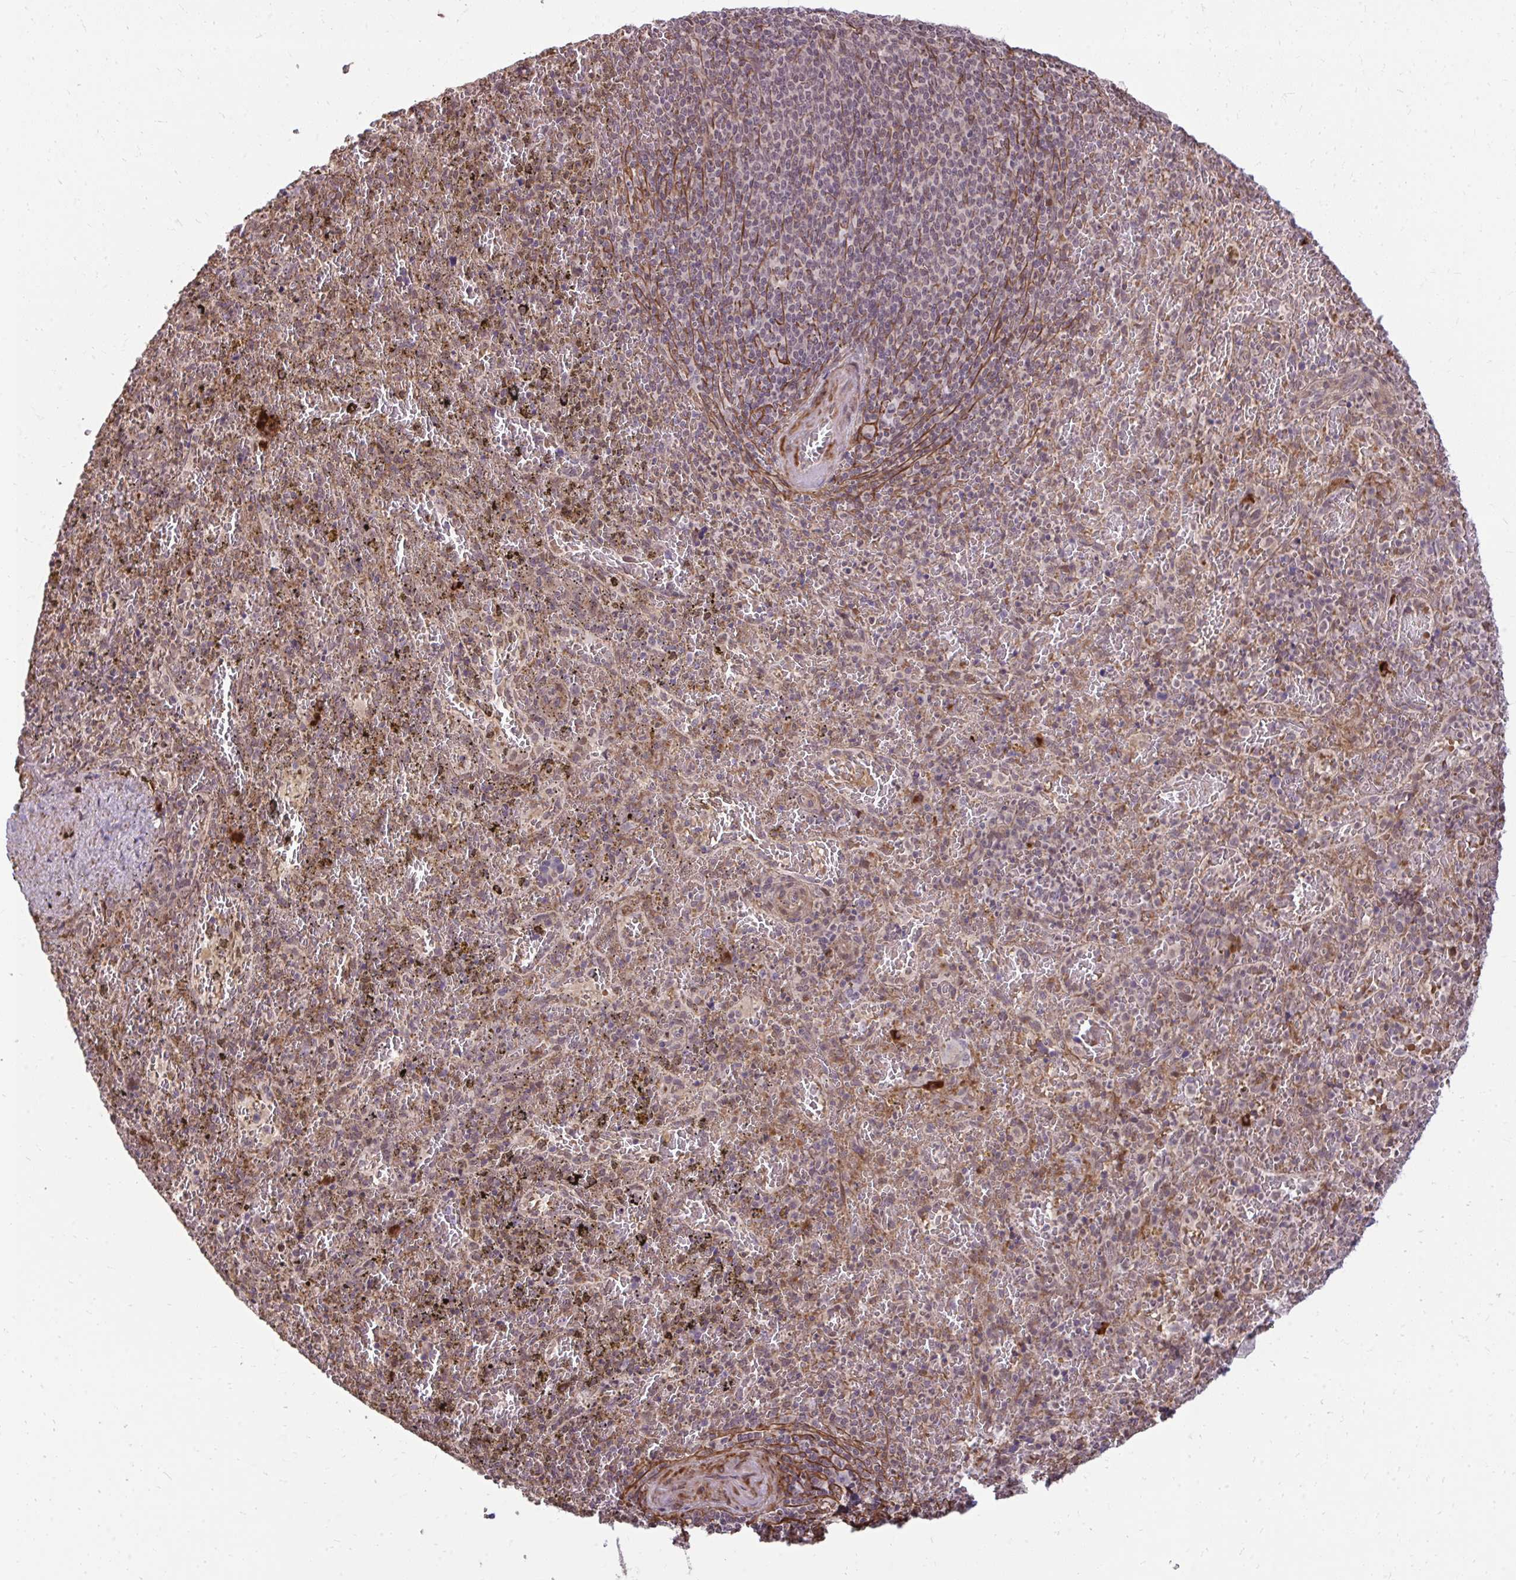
{"staining": {"intensity": "weak", "quantity": "<25%", "location": "nuclear"}, "tissue": "spleen", "cell_type": "Cells in red pulp", "image_type": "normal", "snomed": [{"axis": "morphology", "description": "Normal tissue, NOS"}, {"axis": "topography", "description": "Spleen"}], "caption": "The IHC histopathology image has no significant expression in cells in red pulp of spleen.", "gene": "ZSCAN9", "patient": {"sex": "female", "age": 50}}